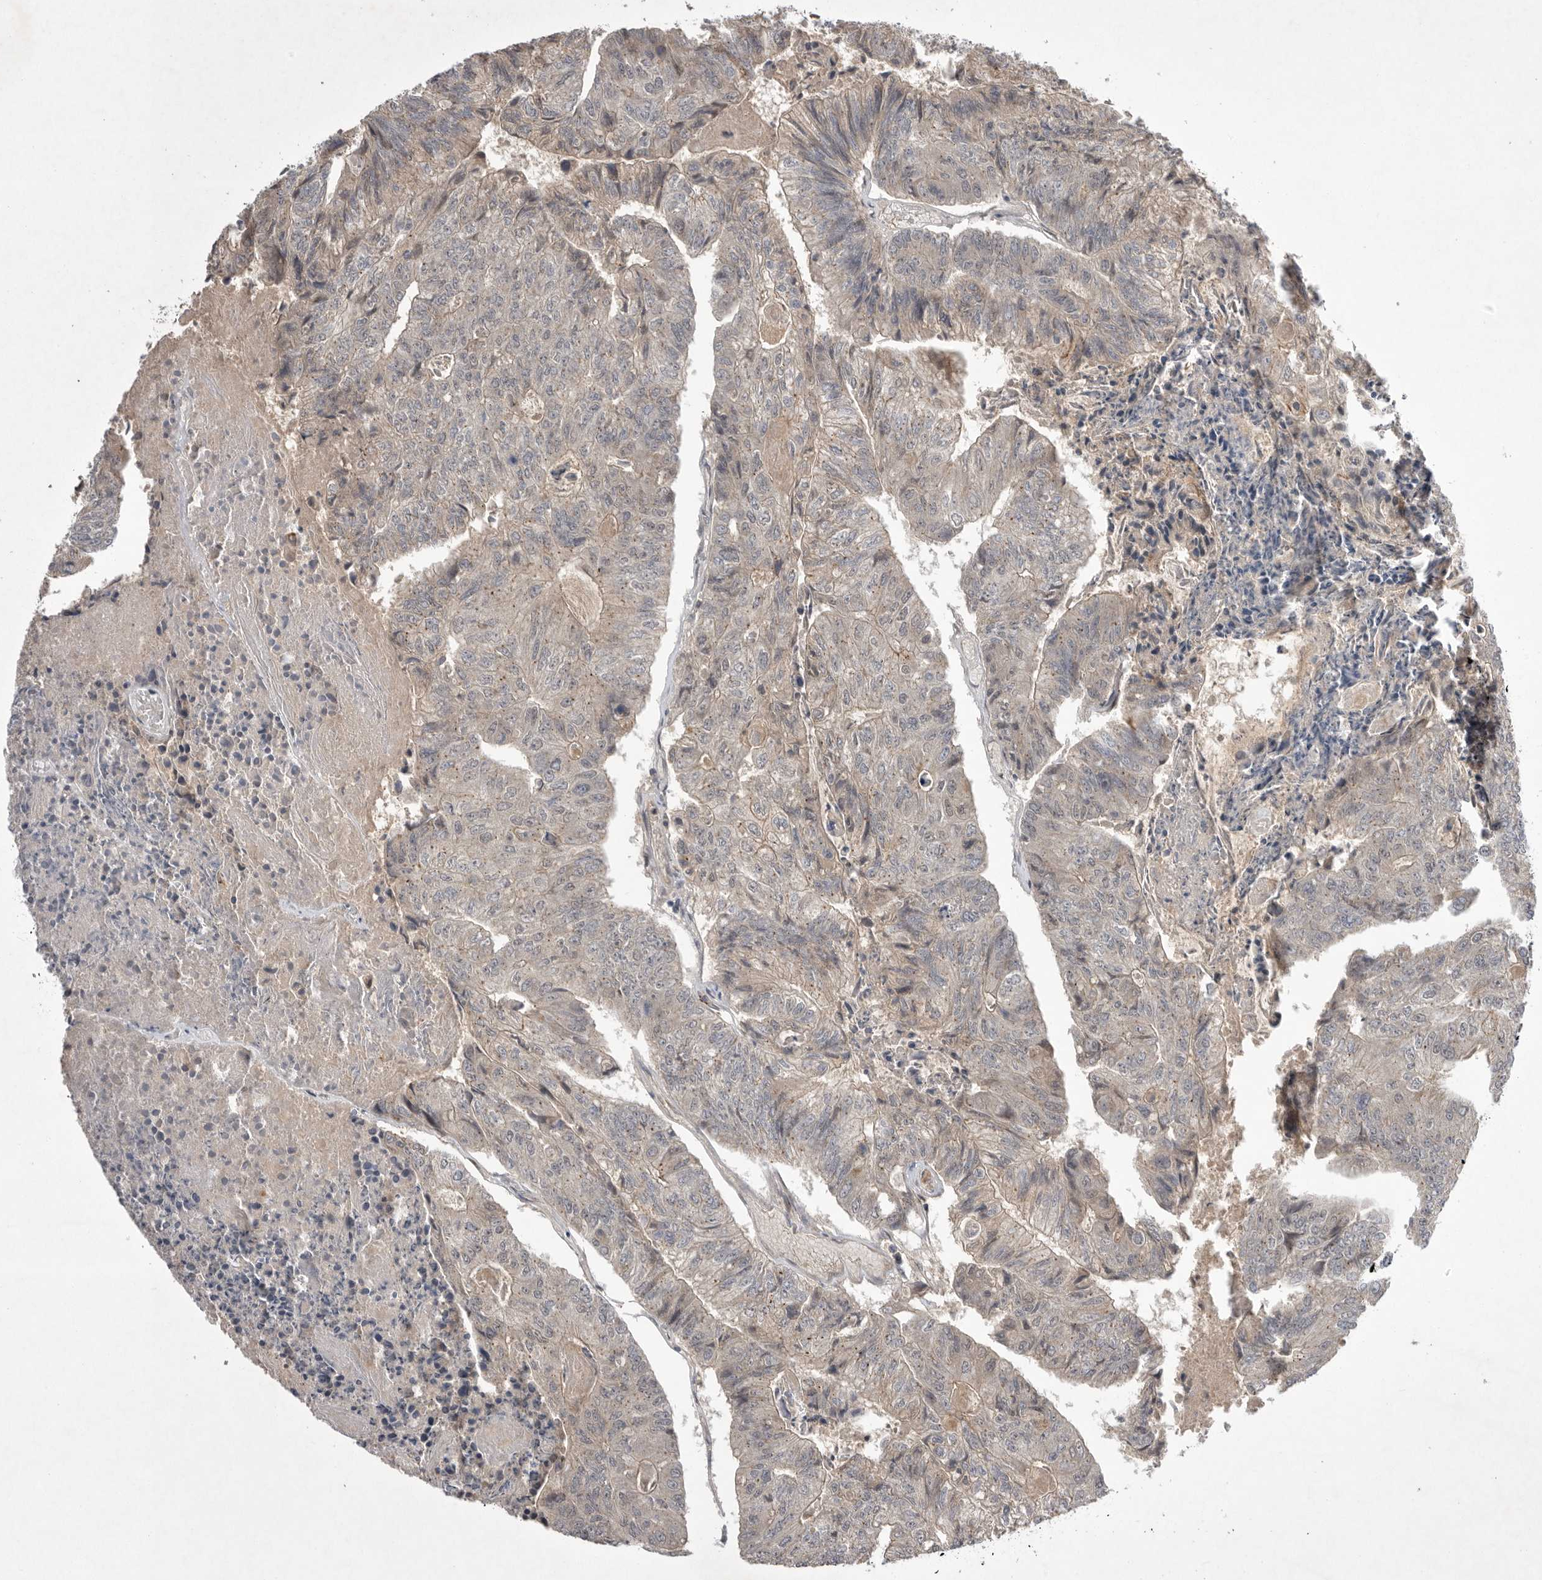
{"staining": {"intensity": "weak", "quantity": "<25%", "location": "cytoplasmic/membranous"}, "tissue": "colorectal cancer", "cell_type": "Tumor cells", "image_type": "cancer", "snomed": [{"axis": "morphology", "description": "Adenocarcinoma, NOS"}, {"axis": "topography", "description": "Colon"}], "caption": "This is an immunohistochemistry image of adenocarcinoma (colorectal). There is no positivity in tumor cells.", "gene": "NRCAM", "patient": {"sex": "female", "age": 67}}